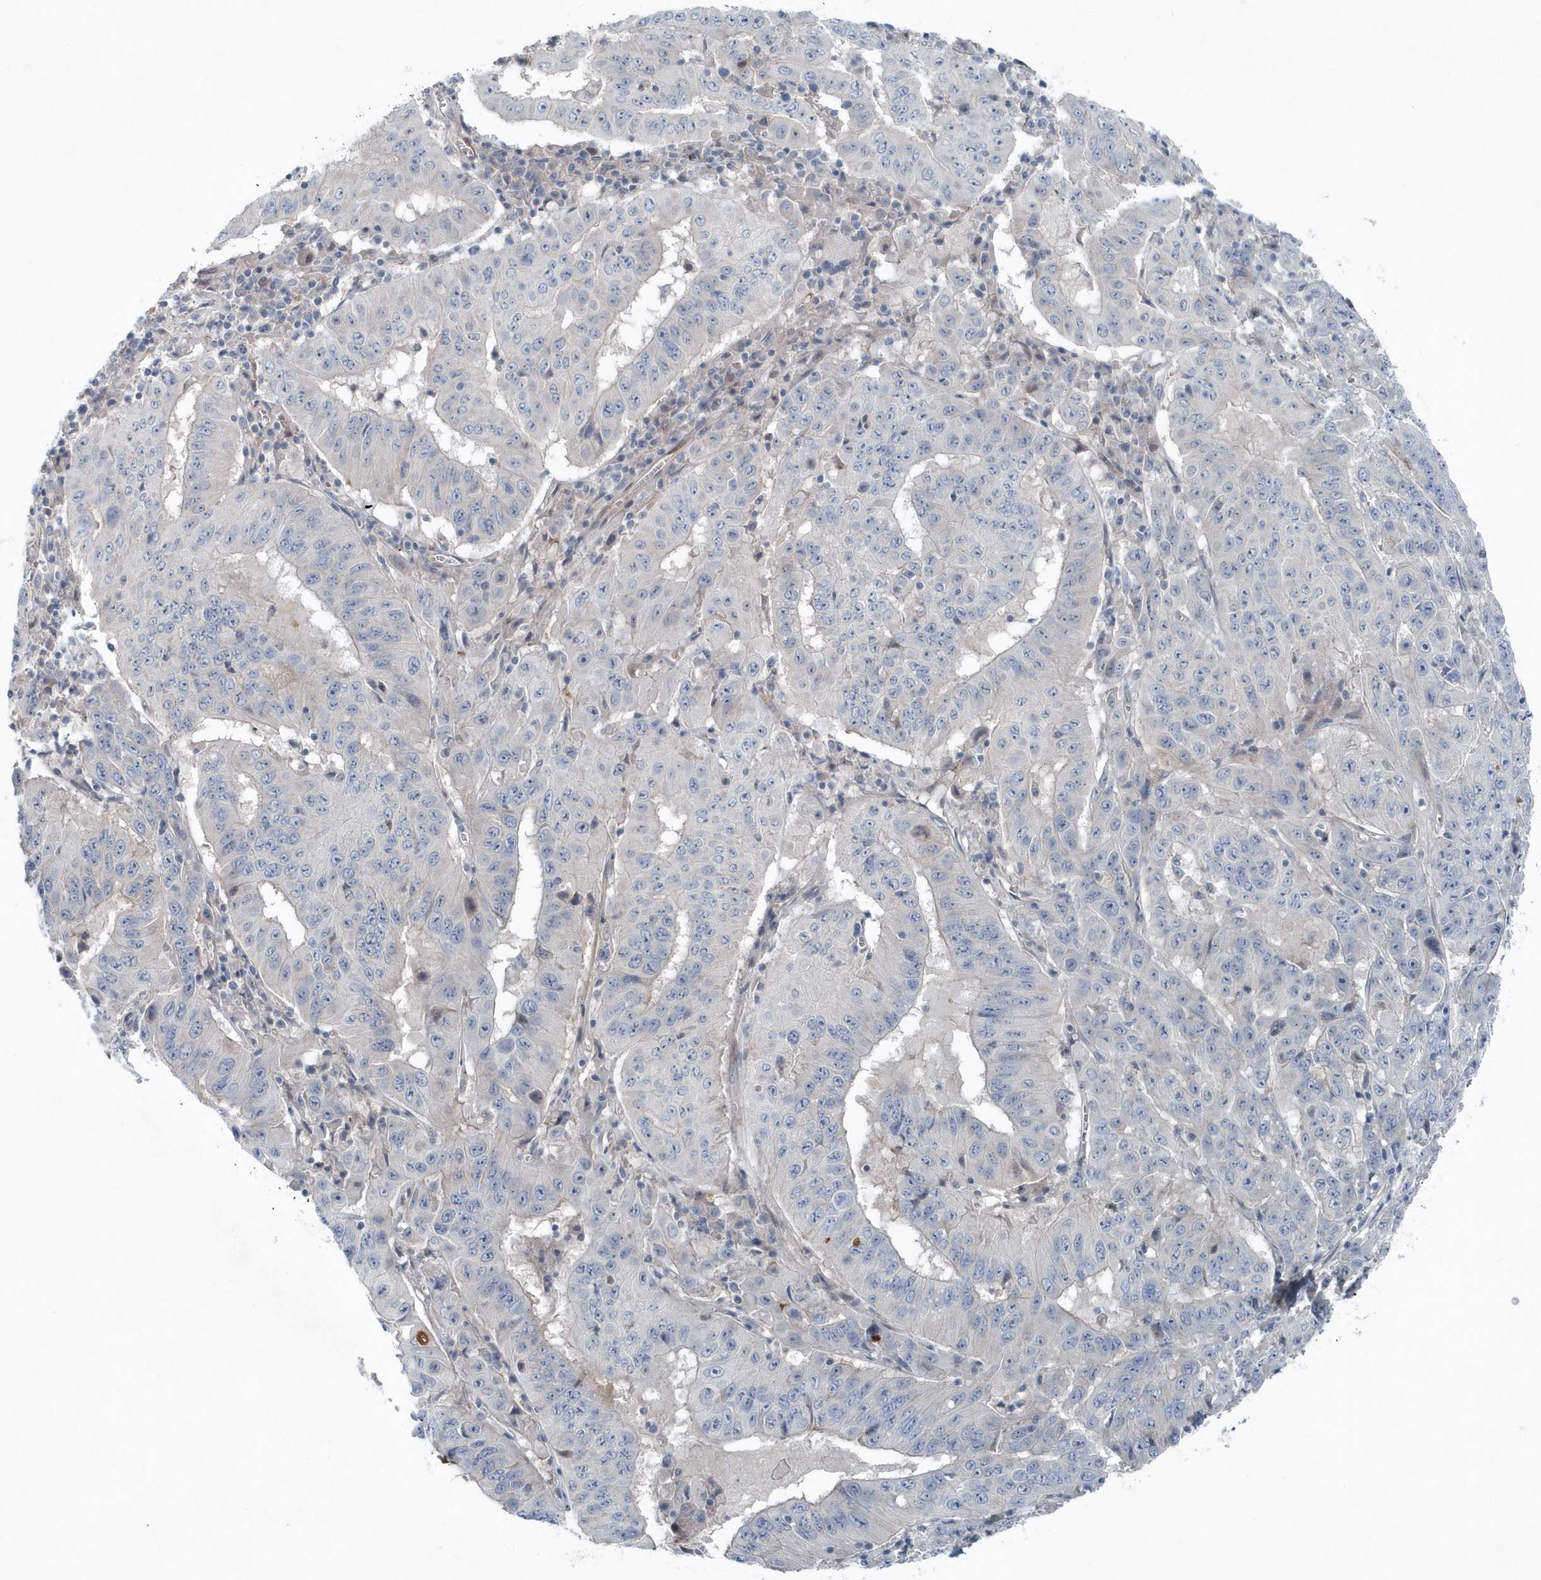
{"staining": {"intensity": "negative", "quantity": "none", "location": "none"}, "tissue": "pancreatic cancer", "cell_type": "Tumor cells", "image_type": "cancer", "snomed": [{"axis": "morphology", "description": "Adenocarcinoma, NOS"}, {"axis": "topography", "description": "Pancreas"}], "caption": "DAB immunohistochemical staining of human pancreatic cancer displays no significant positivity in tumor cells.", "gene": "MCC", "patient": {"sex": "male", "age": 63}}